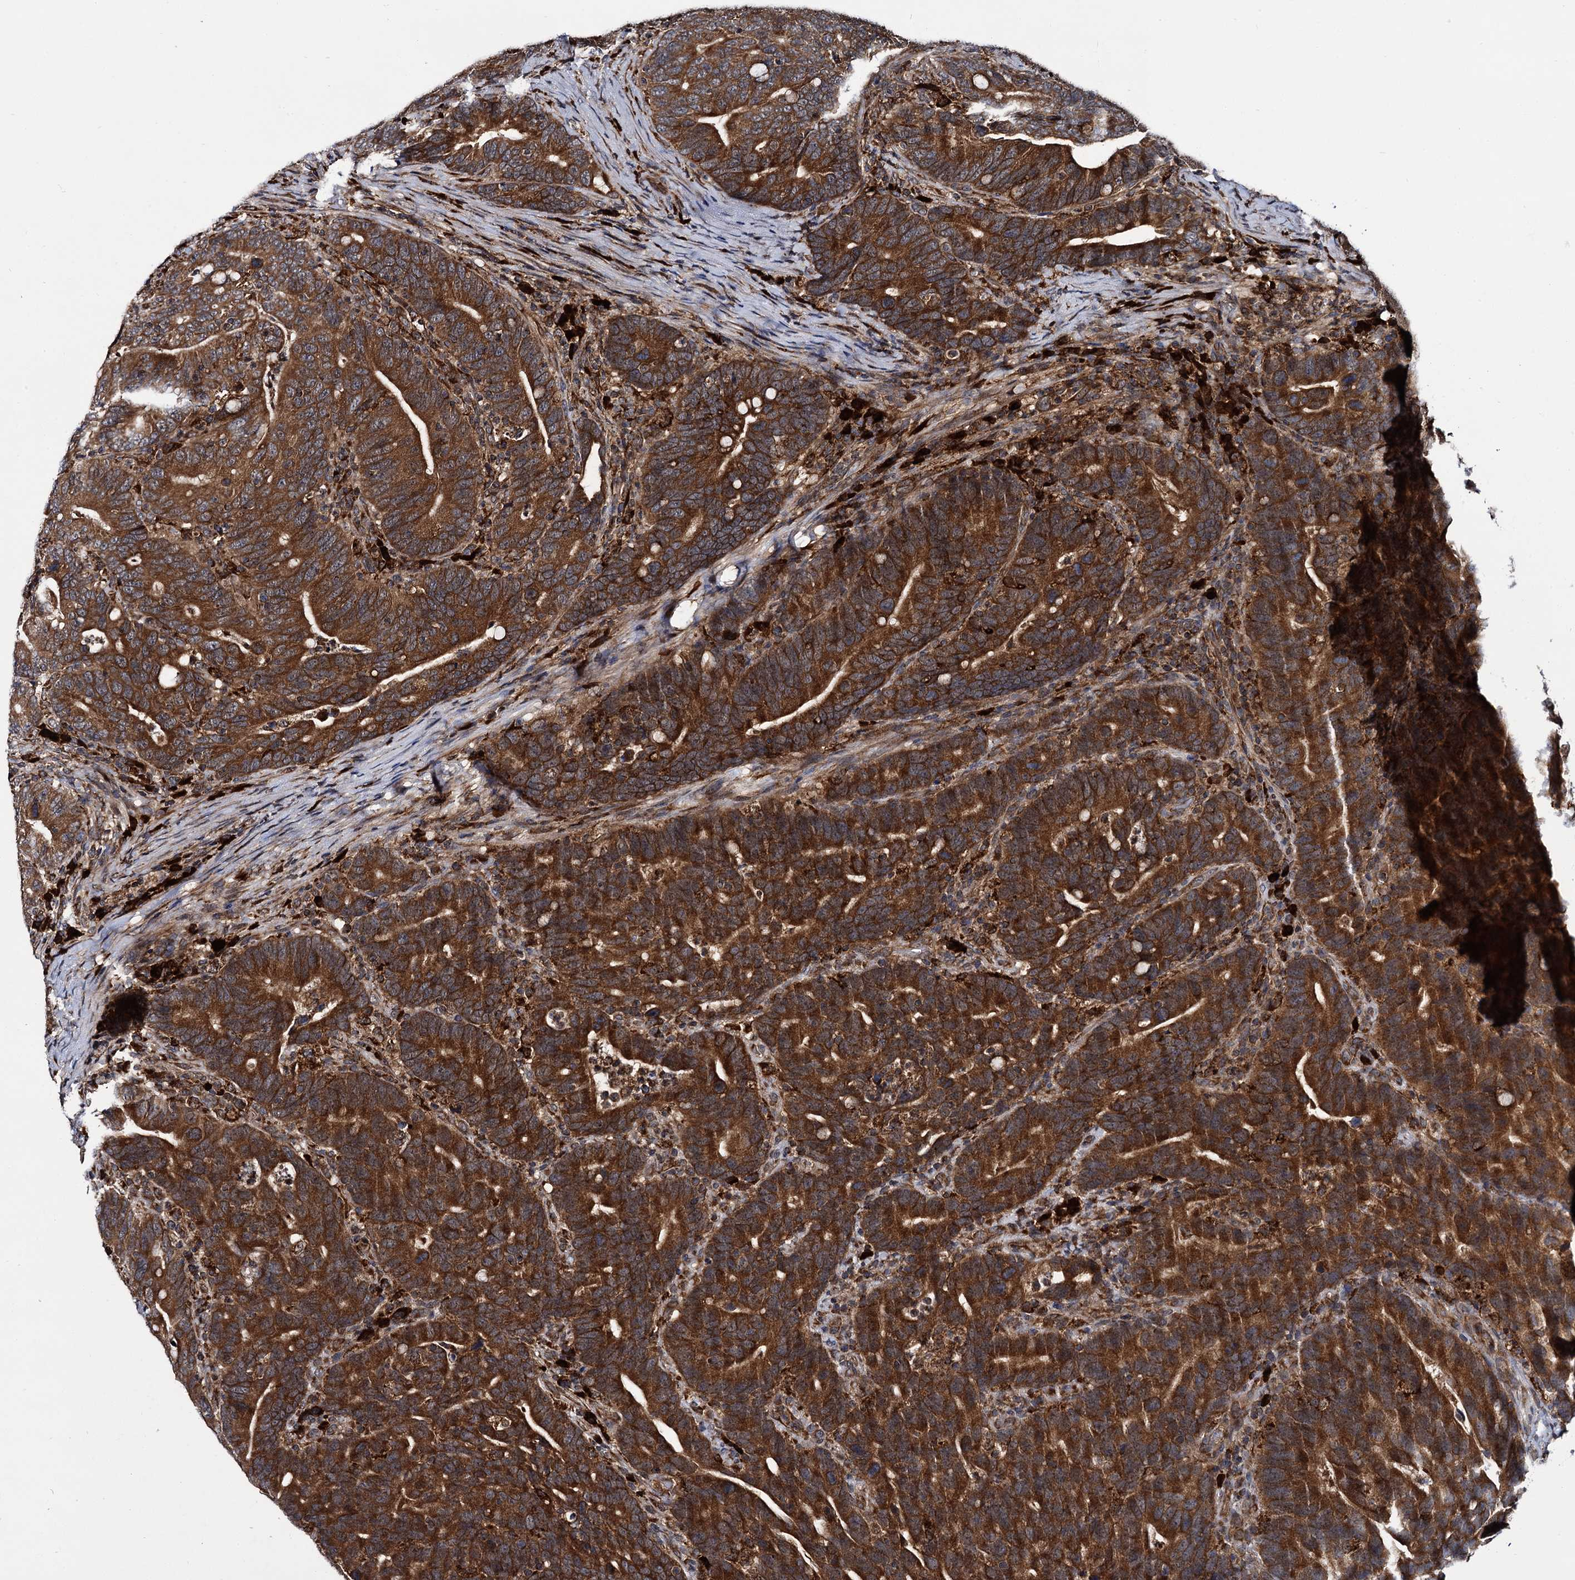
{"staining": {"intensity": "strong", "quantity": ">75%", "location": "cytoplasmic/membranous"}, "tissue": "colorectal cancer", "cell_type": "Tumor cells", "image_type": "cancer", "snomed": [{"axis": "morphology", "description": "Adenocarcinoma, NOS"}, {"axis": "topography", "description": "Colon"}], "caption": "Immunohistochemistry (DAB) staining of human adenocarcinoma (colorectal) exhibits strong cytoplasmic/membranous protein staining in approximately >75% of tumor cells. The staining was performed using DAB (3,3'-diaminobenzidine), with brown indicating positive protein expression. Nuclei are stained blue with hematoxylin.", "gene": "UFM1", "patient": {"sex": "female", "age": 66}}